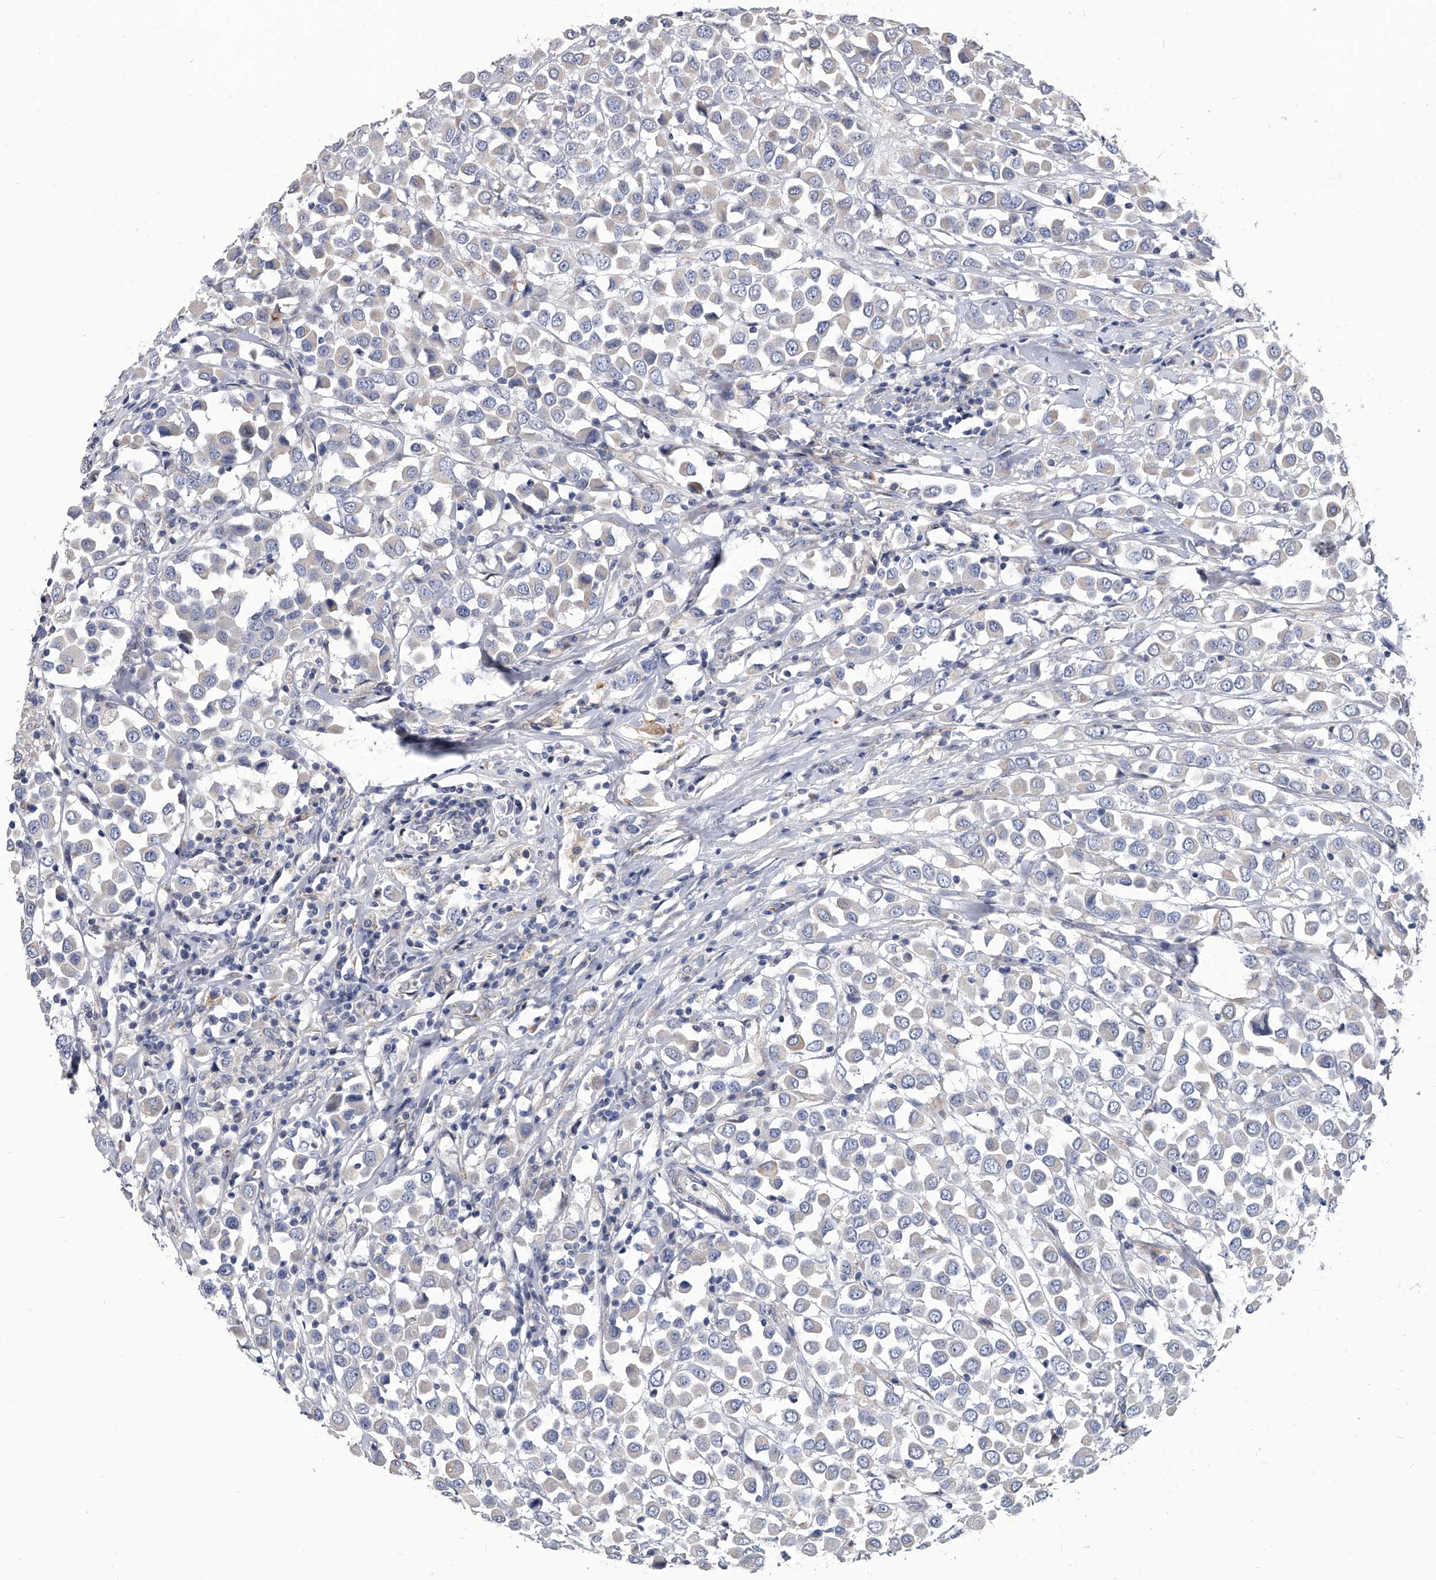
{"staining": {"intensity": "negative", "quantity": "none", "location": "none"}, "tissue": "breast cancer", "cell_type": "Tumor cells", "image_type": "cancer", "snomed": [{"axis": "morphology", "description": "Duct carcinoma"}, {"axis": "topography", "description": "Breast"}], "caption": "The IHC image has no significant staining in tumor cells of breast intraductal carcinoma tissue.", "gene": "SPP1", "patient": {"sex": "female", "age": 61}}